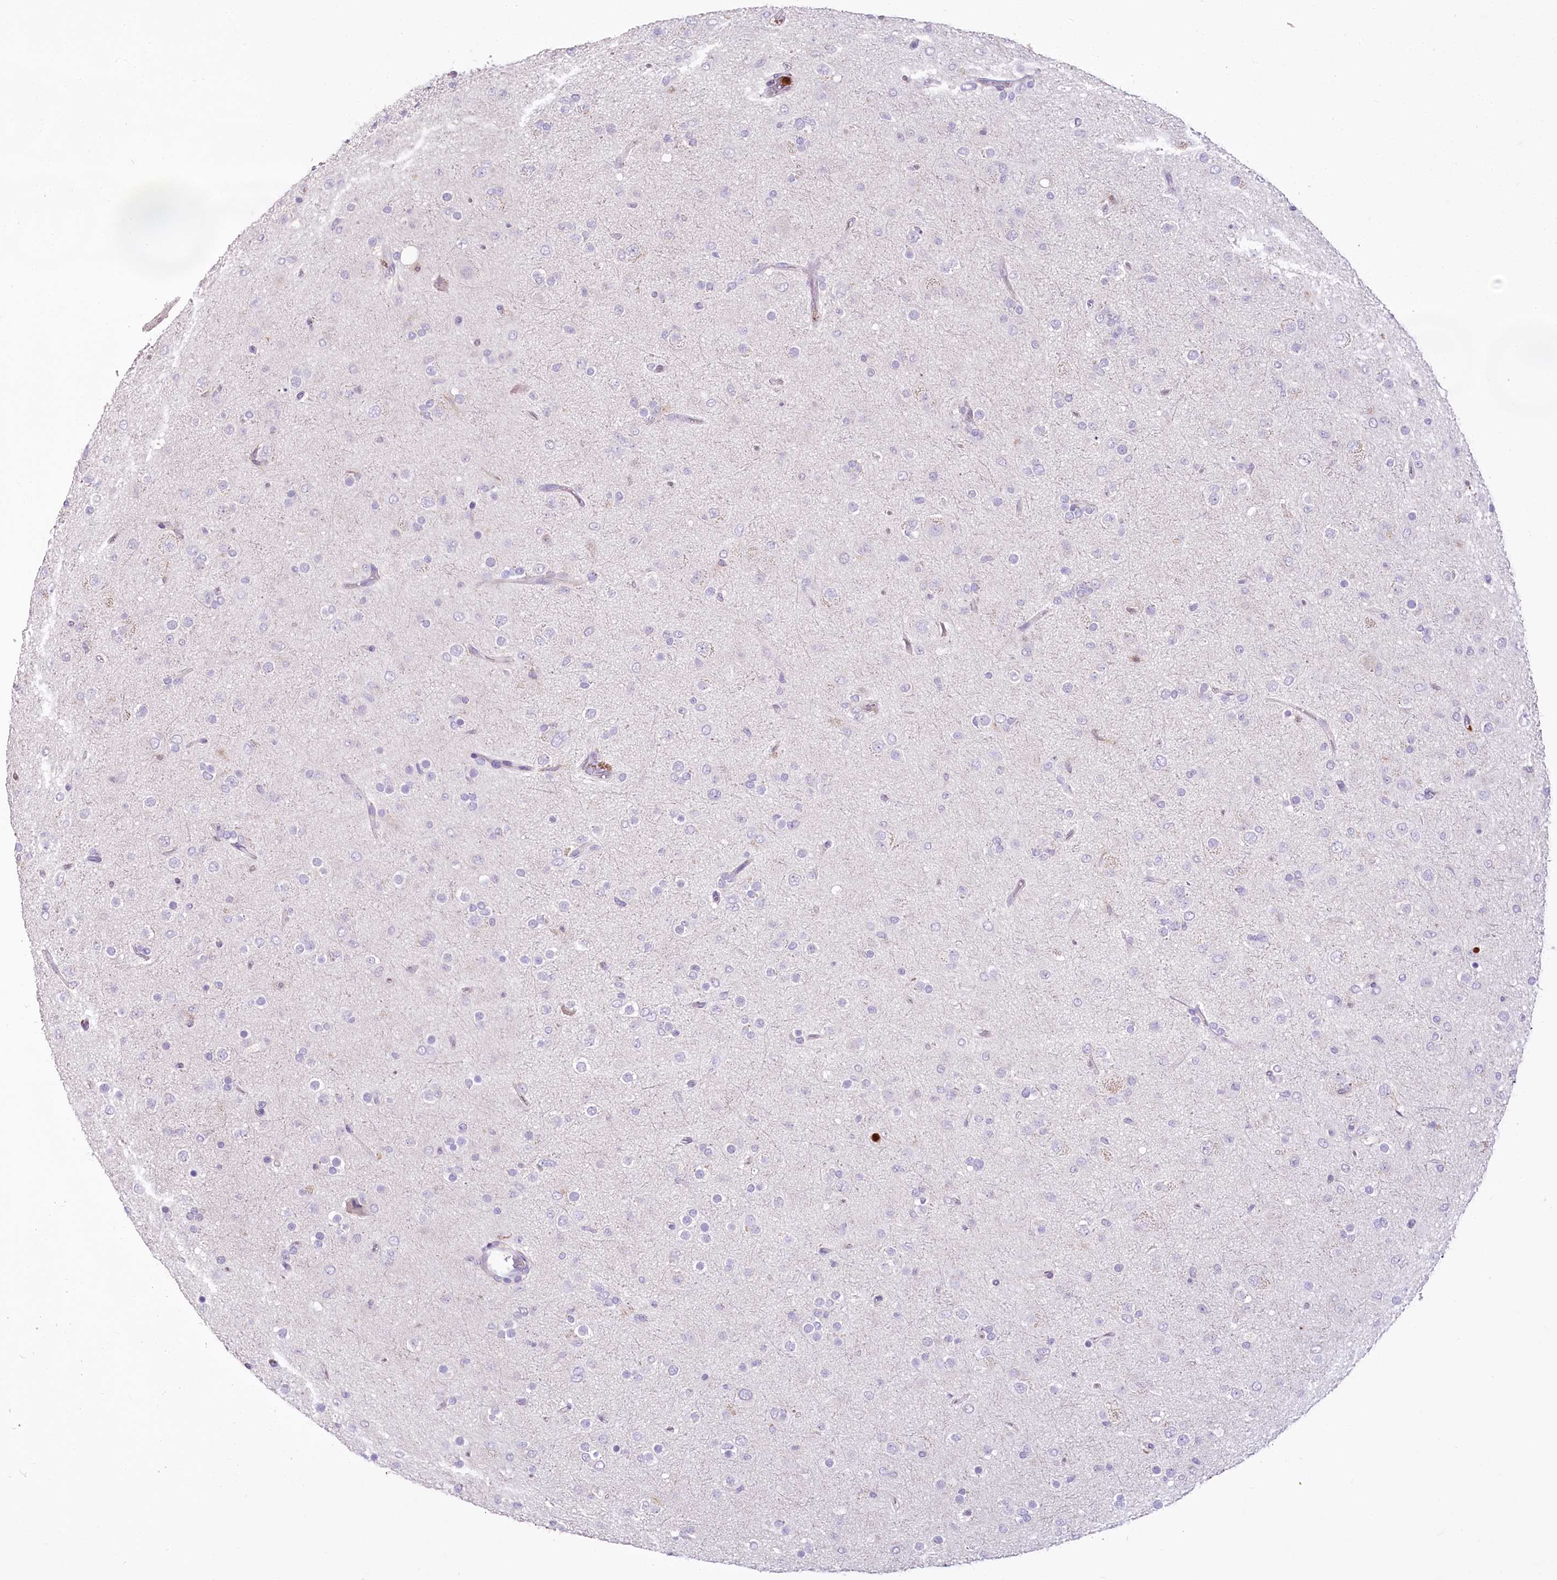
{"staining": {"intensity": "negative", "quantity": "none", "location": "none"}, "tissue": "glioma", "cell_type": "Tumor cells", "image_type": "cancer", "snomed": [{"axis": "morphology", "description": "Glioma, malignant, Low grade"}, {"axis": "topography", "description": "Brain"}], "caption": "Tumor cells are negative for protein expression in human low-grade glioma (malignant).", "gene": "DPYD", "patient": {"sex": "male", "age": 65}}